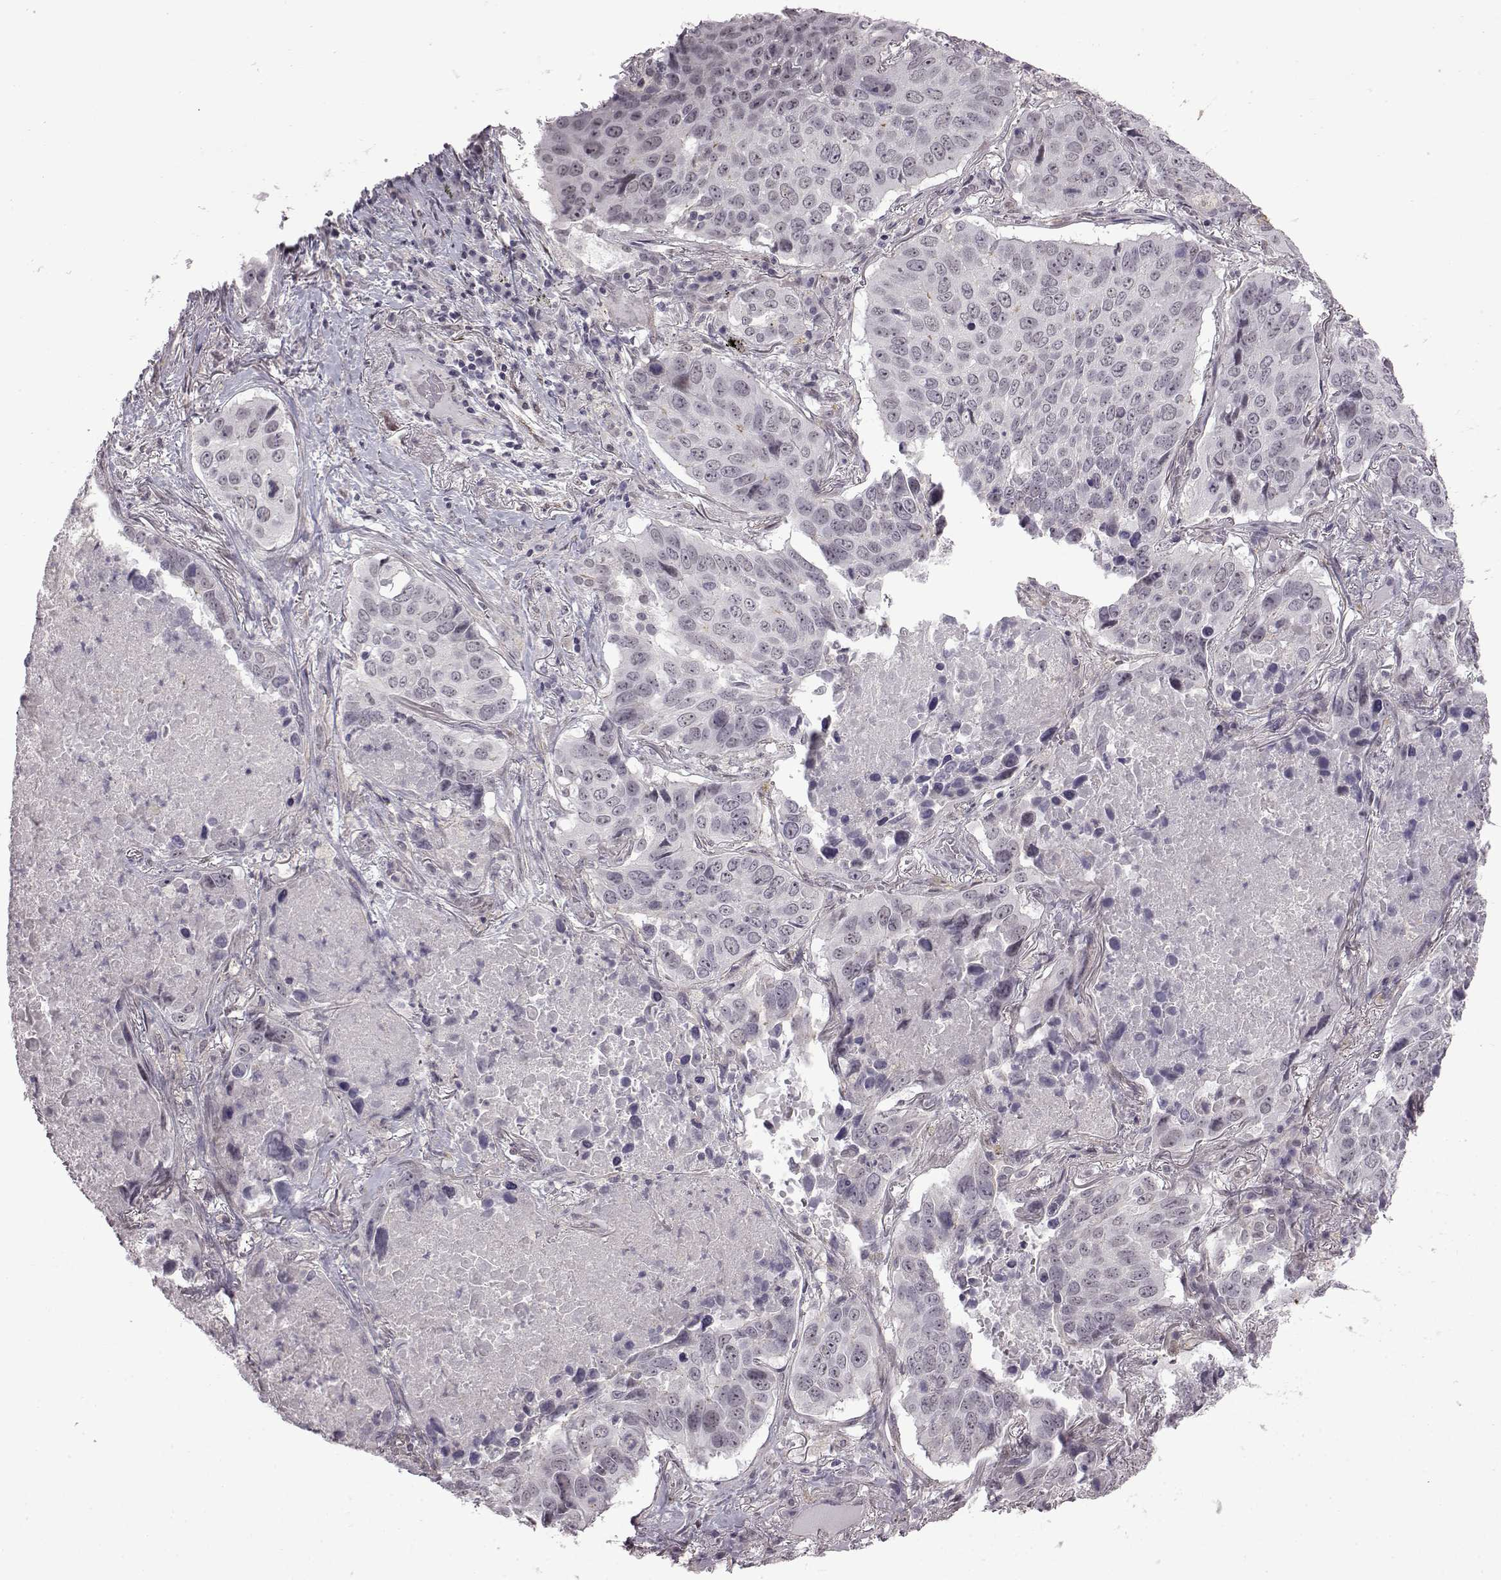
{"staining": {"intensity": "negative", "quantity": "none", "location": "none"}, "tissue": "lung cancer", "cell_type": "Tumor cells", "image_type": "cancer", "snomed": [{"axis": "morphology", "description": "Normal tissue, NOS"}, {"axis": "morphology", "description": "Squamous cell carcinoma, NOS"}, {"axis": "topography", "description": "Bronchus"}, {"axis": "topography", "description": "Lung"}], "caption": "A histopathology image of lung cancer (squamous cell carcinoma) stained for a protein displays no brown staining in tumor cells.", "gene": "SYNPO2", "patient": {"sex": "male", "age": 64}}